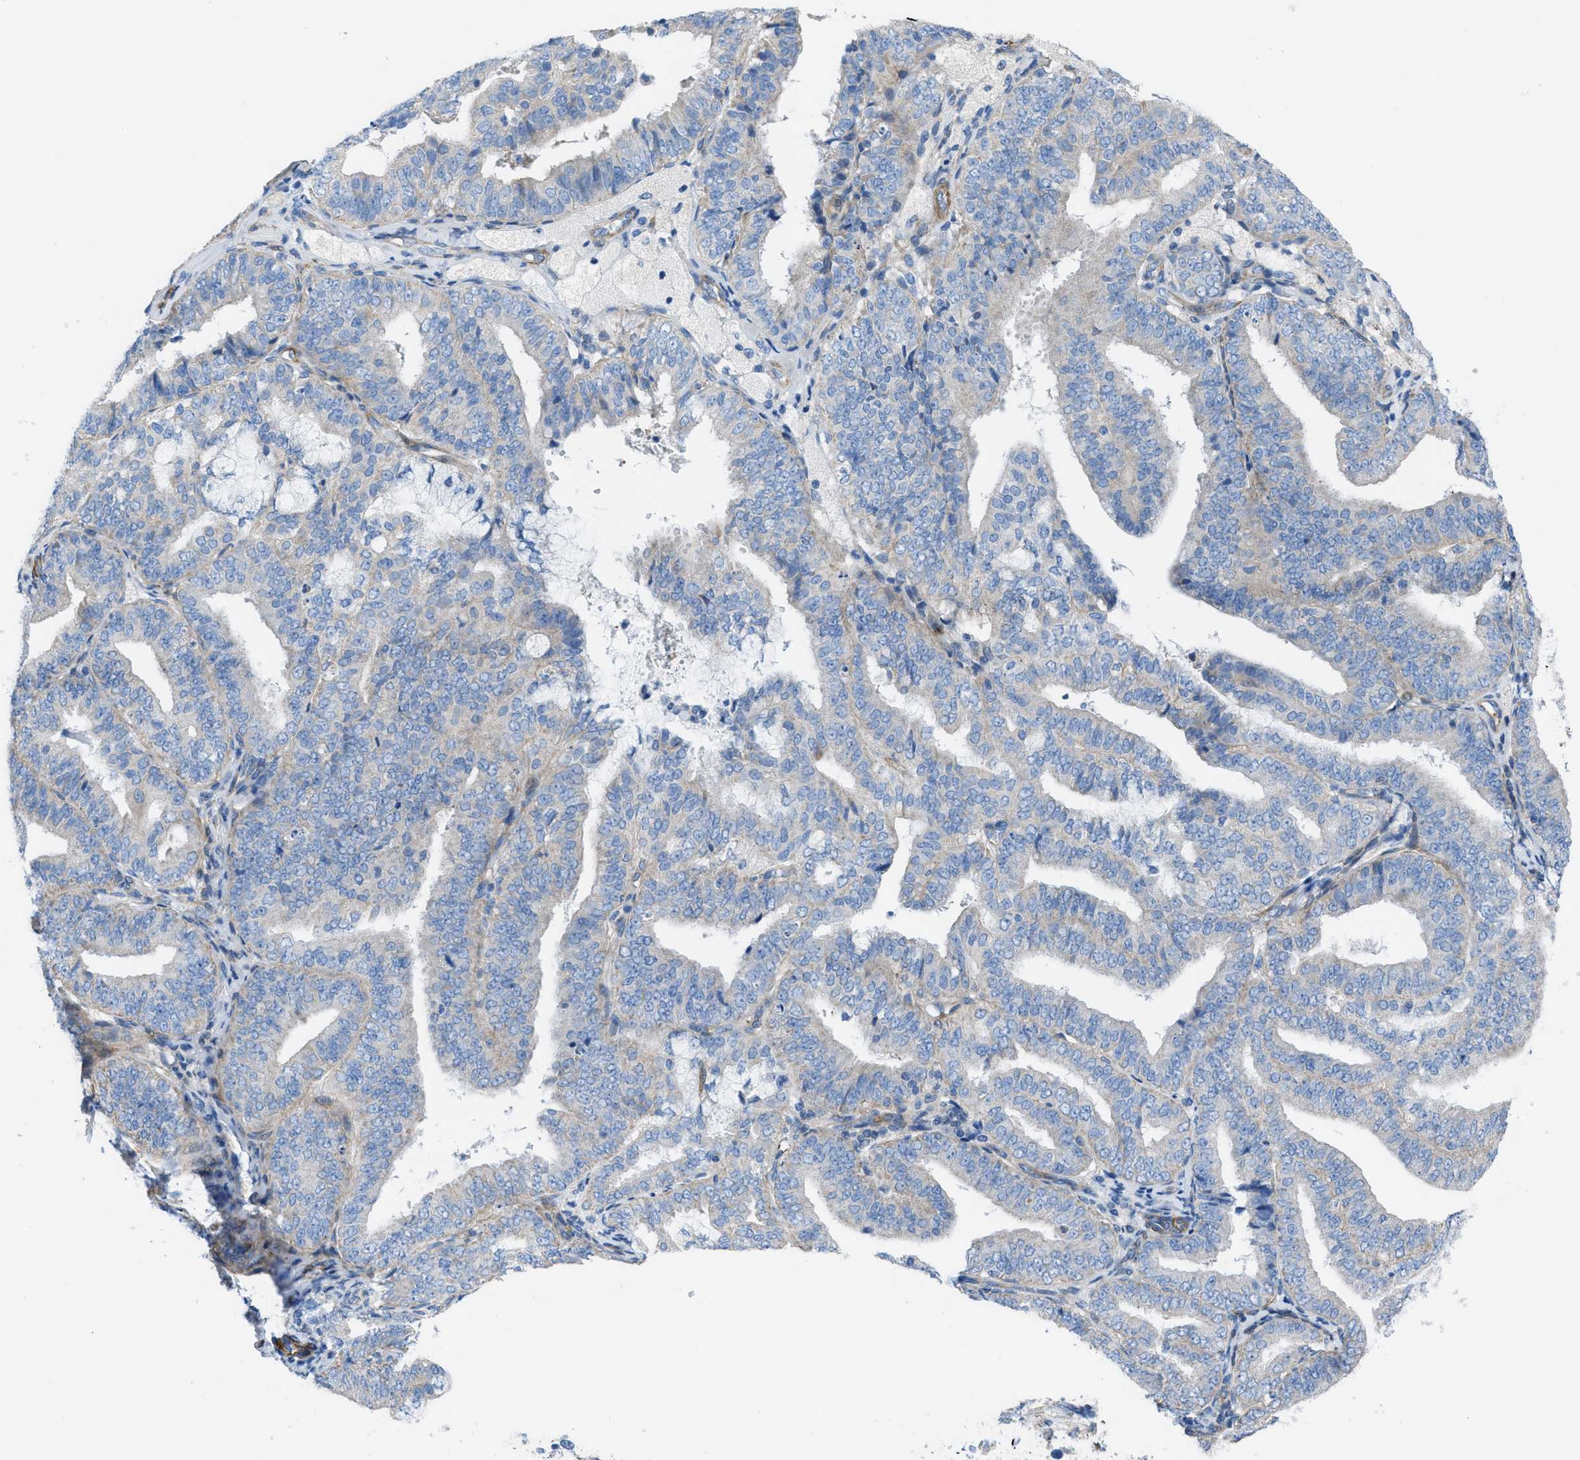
{"staining": {"intensity": "negative", "quantity": "none", "location": "none"}, "tissue": "endometrial cancer", "cell_type": "Tumor cells", "image_type": "cancer", "snomed": [{"axis": "morphology", "description": "Adenocarcinoma, NOS"}, {"axis": "topography", "description": "Endometrium"}], "caption": "IHC histopathology image of neoplastic tissue: human adenocarcinoma (endometrial) stained with DAB reveals no significant protein staining in tumor cells.", "gene": "KCNH7", "patient": {"sex": "female", "age": 63}}